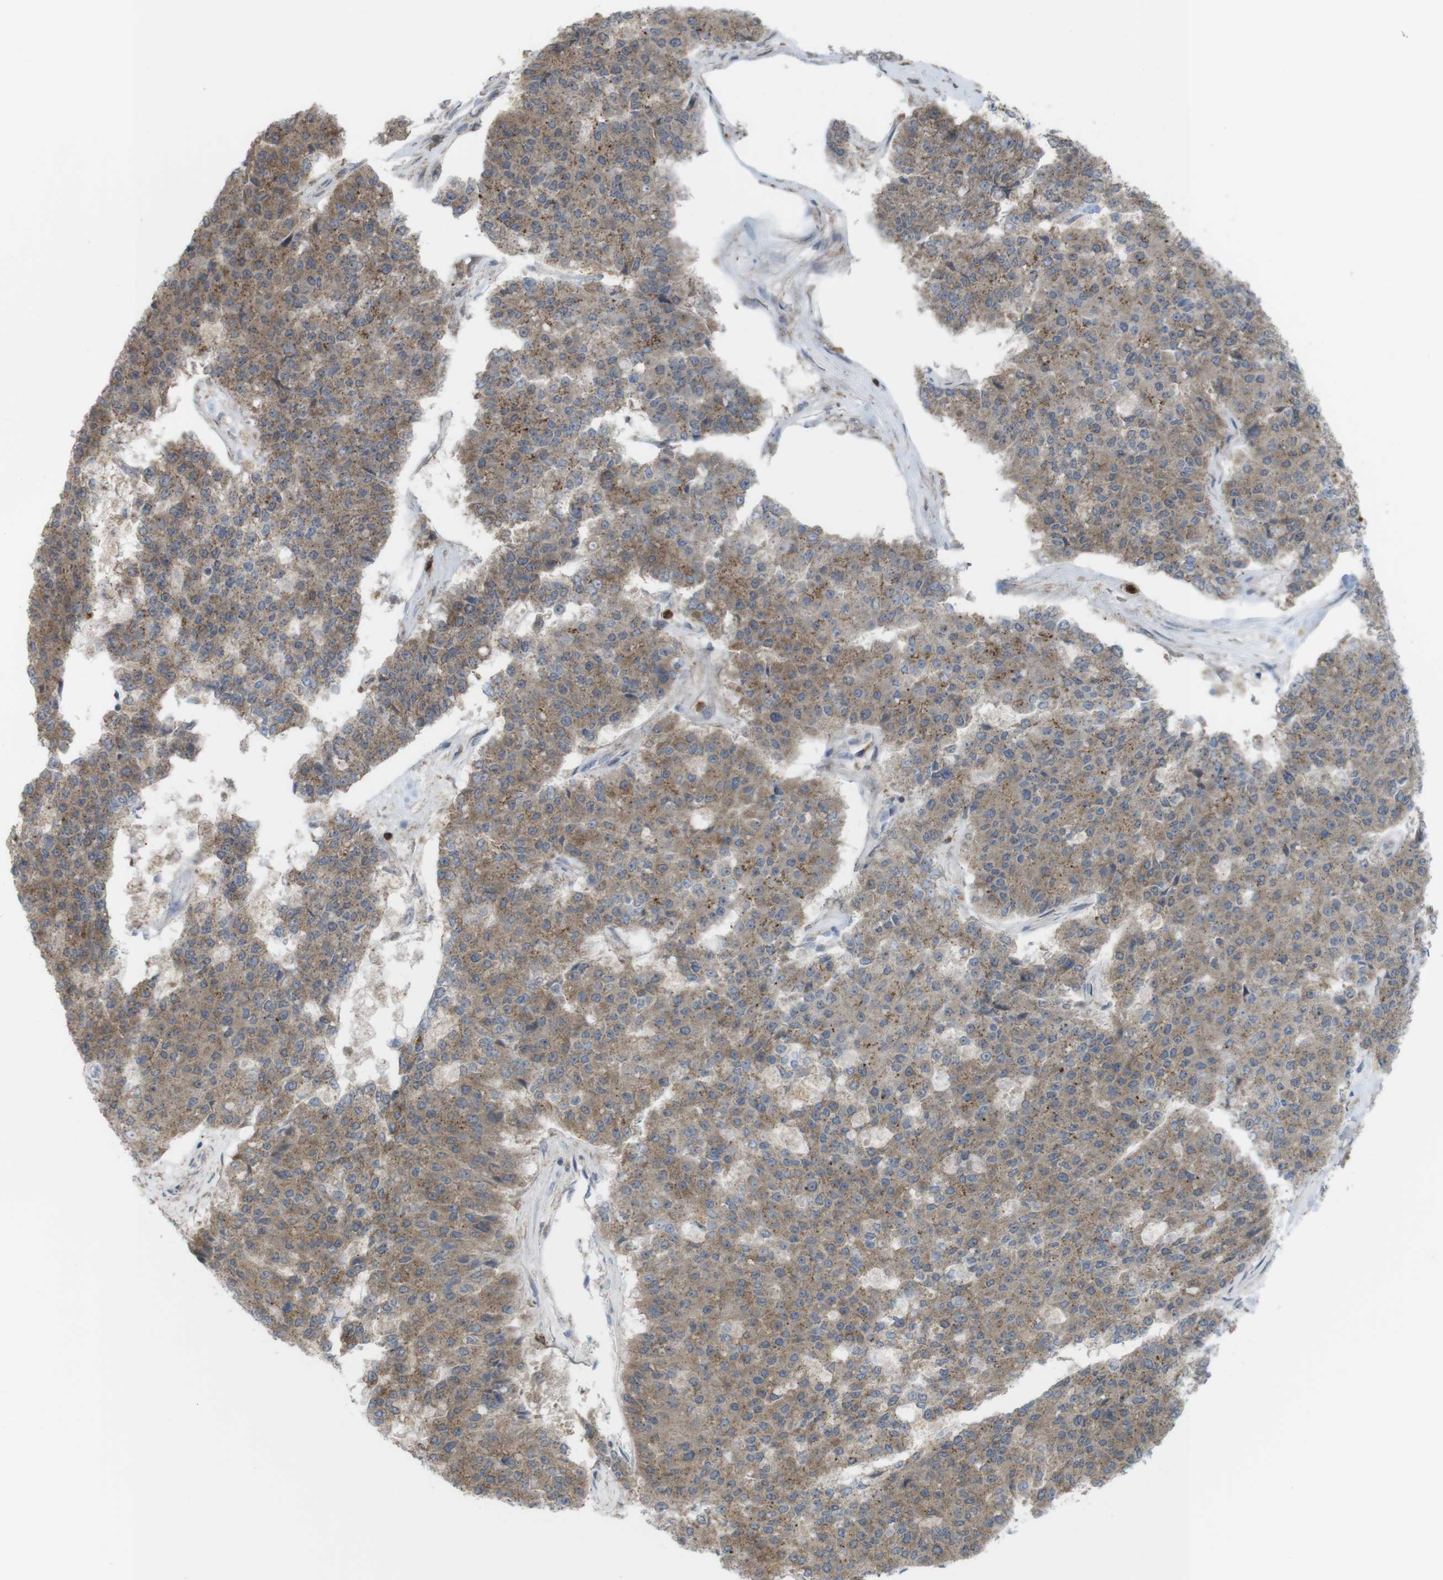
{"staining": {"intensity": "moderate", "quantity": "25%-75%", "location": "cytoplasmic/membranous"}, "tissue": "pancreatic cancer", "cell_type": "Tumor cells", "image_type": "cancer", "snomed": [{"axis": "morphology", "description": "Adenocarcinoma, NOS"}, {"axis": "topography", "description": "Pancreas"}], "caption": "Immunohistochemical staining of human pancreatic cancer demonstrates moderate cytoplasmic/membranous protein expression in approximately 25%-75% of tumor cells.", "gene": "PRKCD", "patient": {"sex": "male", "age": 50}}